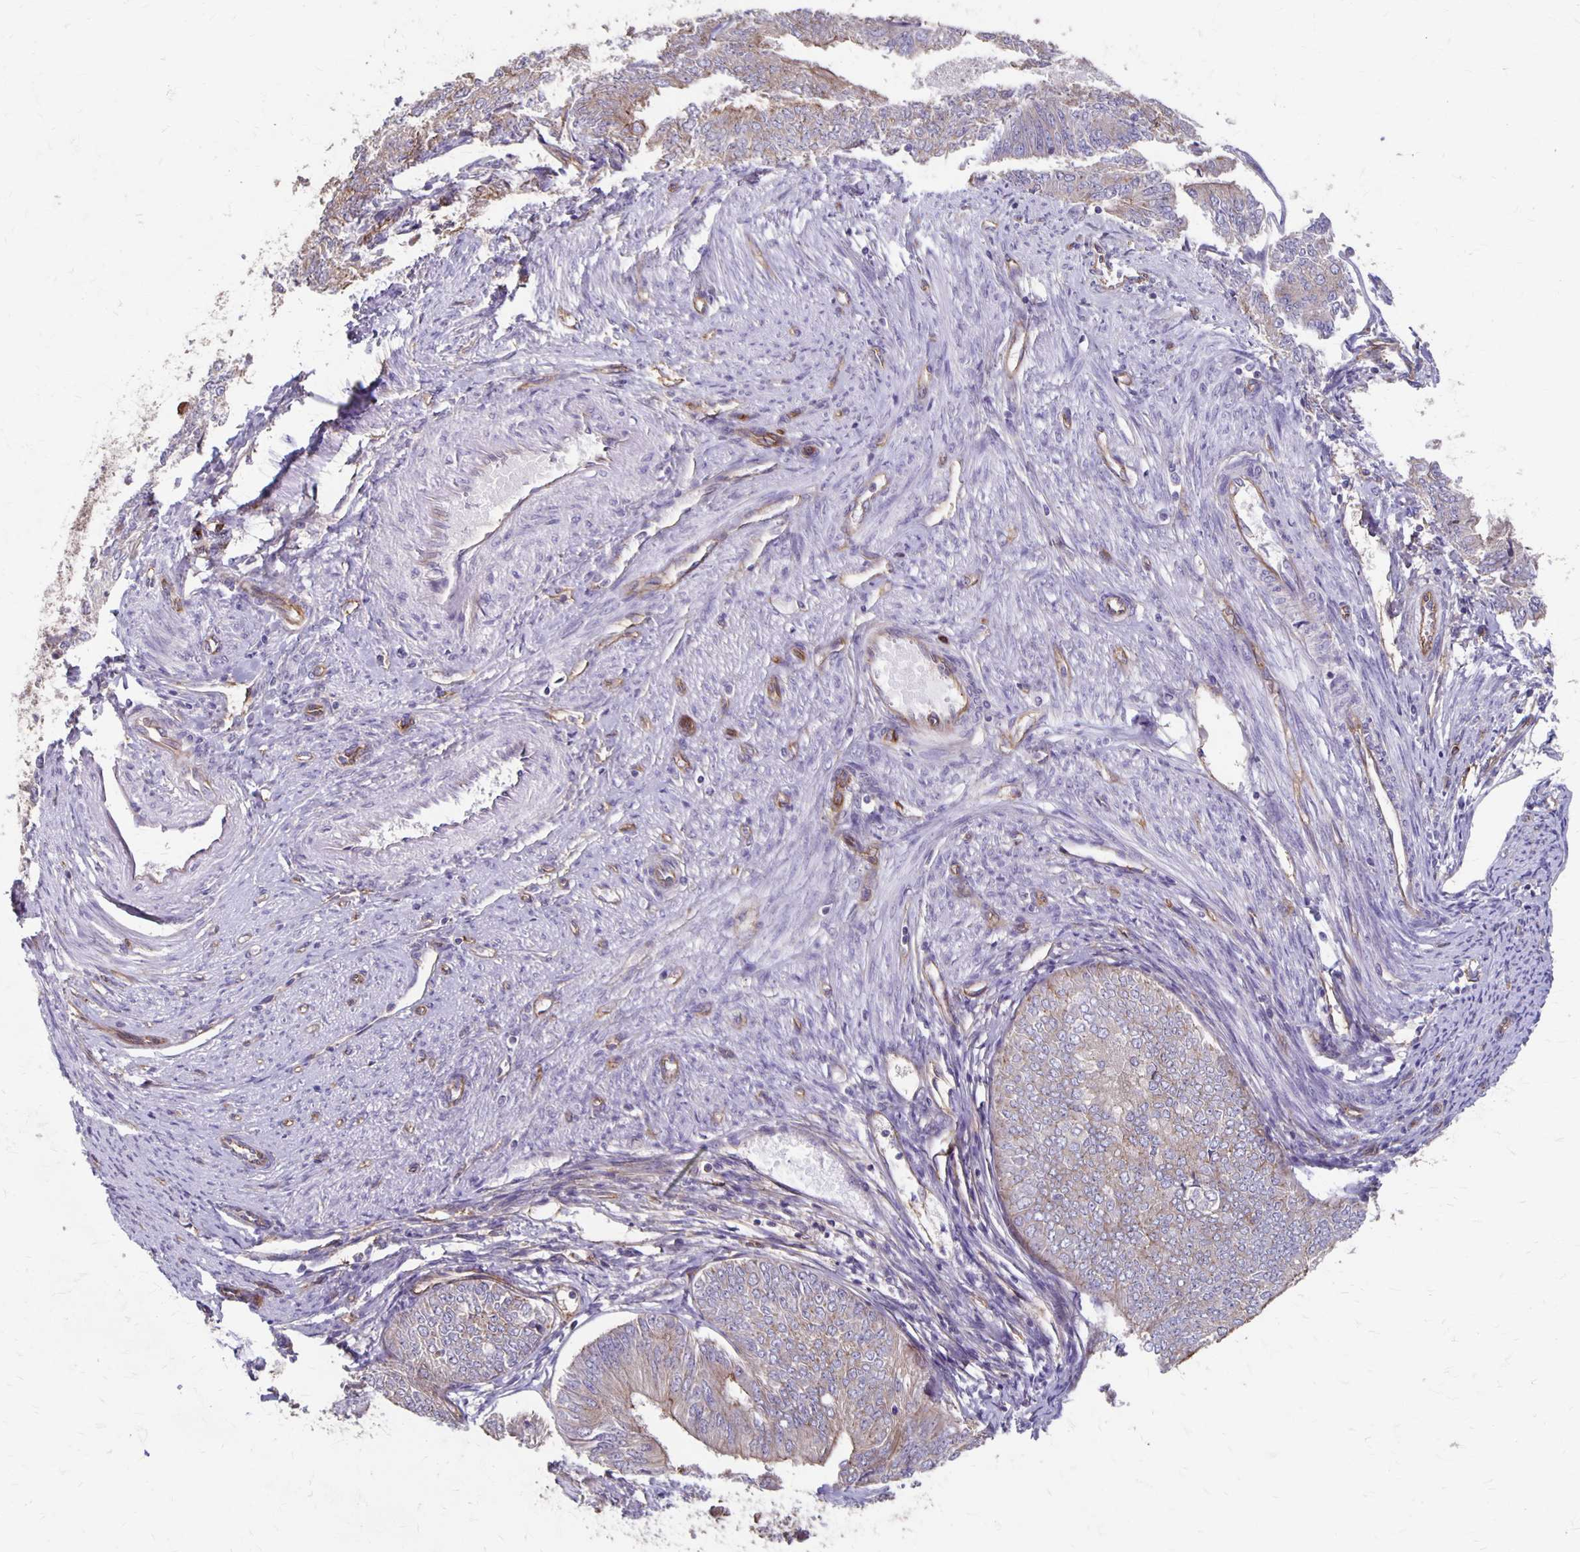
{"staining": {"intensity": "weak", "quantity": "<25%", "location": "cytoplasmic/membranous"}, "tissue": "endometrial cancer", "cell_type": "Tumor cells", "image_type": "cancer", "snomed": [{"axis": "morphology", "description": "Adenocarcinoma, NOS"}, {"axis": "topography", "description": "Endometrium"}], "caption": "Immunohistochemistry image of human endometrial adenocarcinoma stained for a protein (brown), which shows no expression in tumor cells. Nuclei are stained in blue.", "gene": "PPP1R3E", "patient": {"sex": "female", "age": 58}}